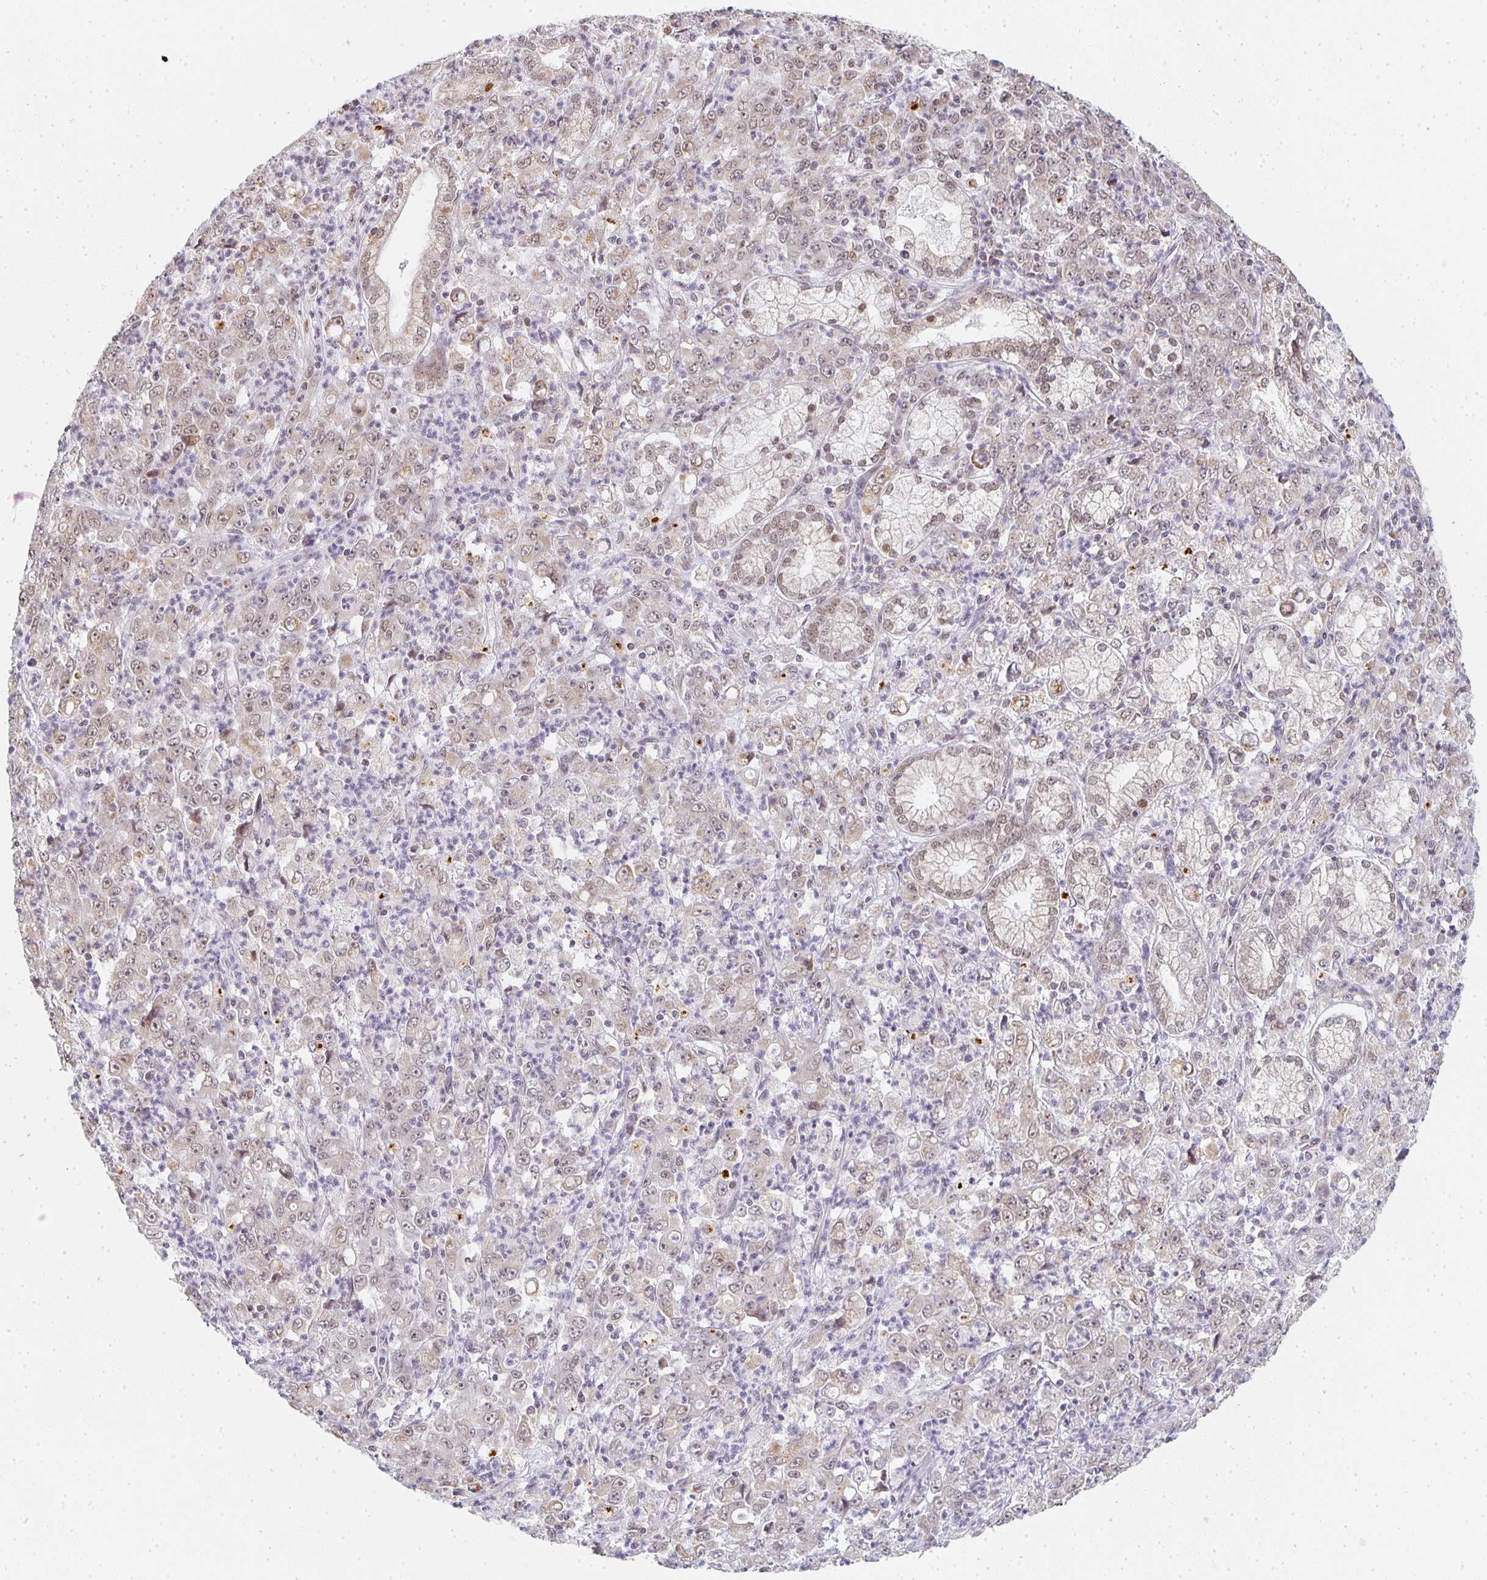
{"staining": {"intensity": "weak", "quantity": "25%-75%", "location": "cytoplasmic/membranous,nuclear"}, "tissue": "stomach cancer", "cell_type": "Tumor cells", "image_type": "cancer", "snomed": [{"axis": "morphology", "description": "Adenocarcinoma, NOS"}, {"axis": "topography", "description": "Stomach, lower"}], "caption": "Human stomach adenocarcinoma stained with a protein marker shows weak staining in tumor cells.", "gene": "SMARCA2", "patient": {"sex": "female", "age": 71}}